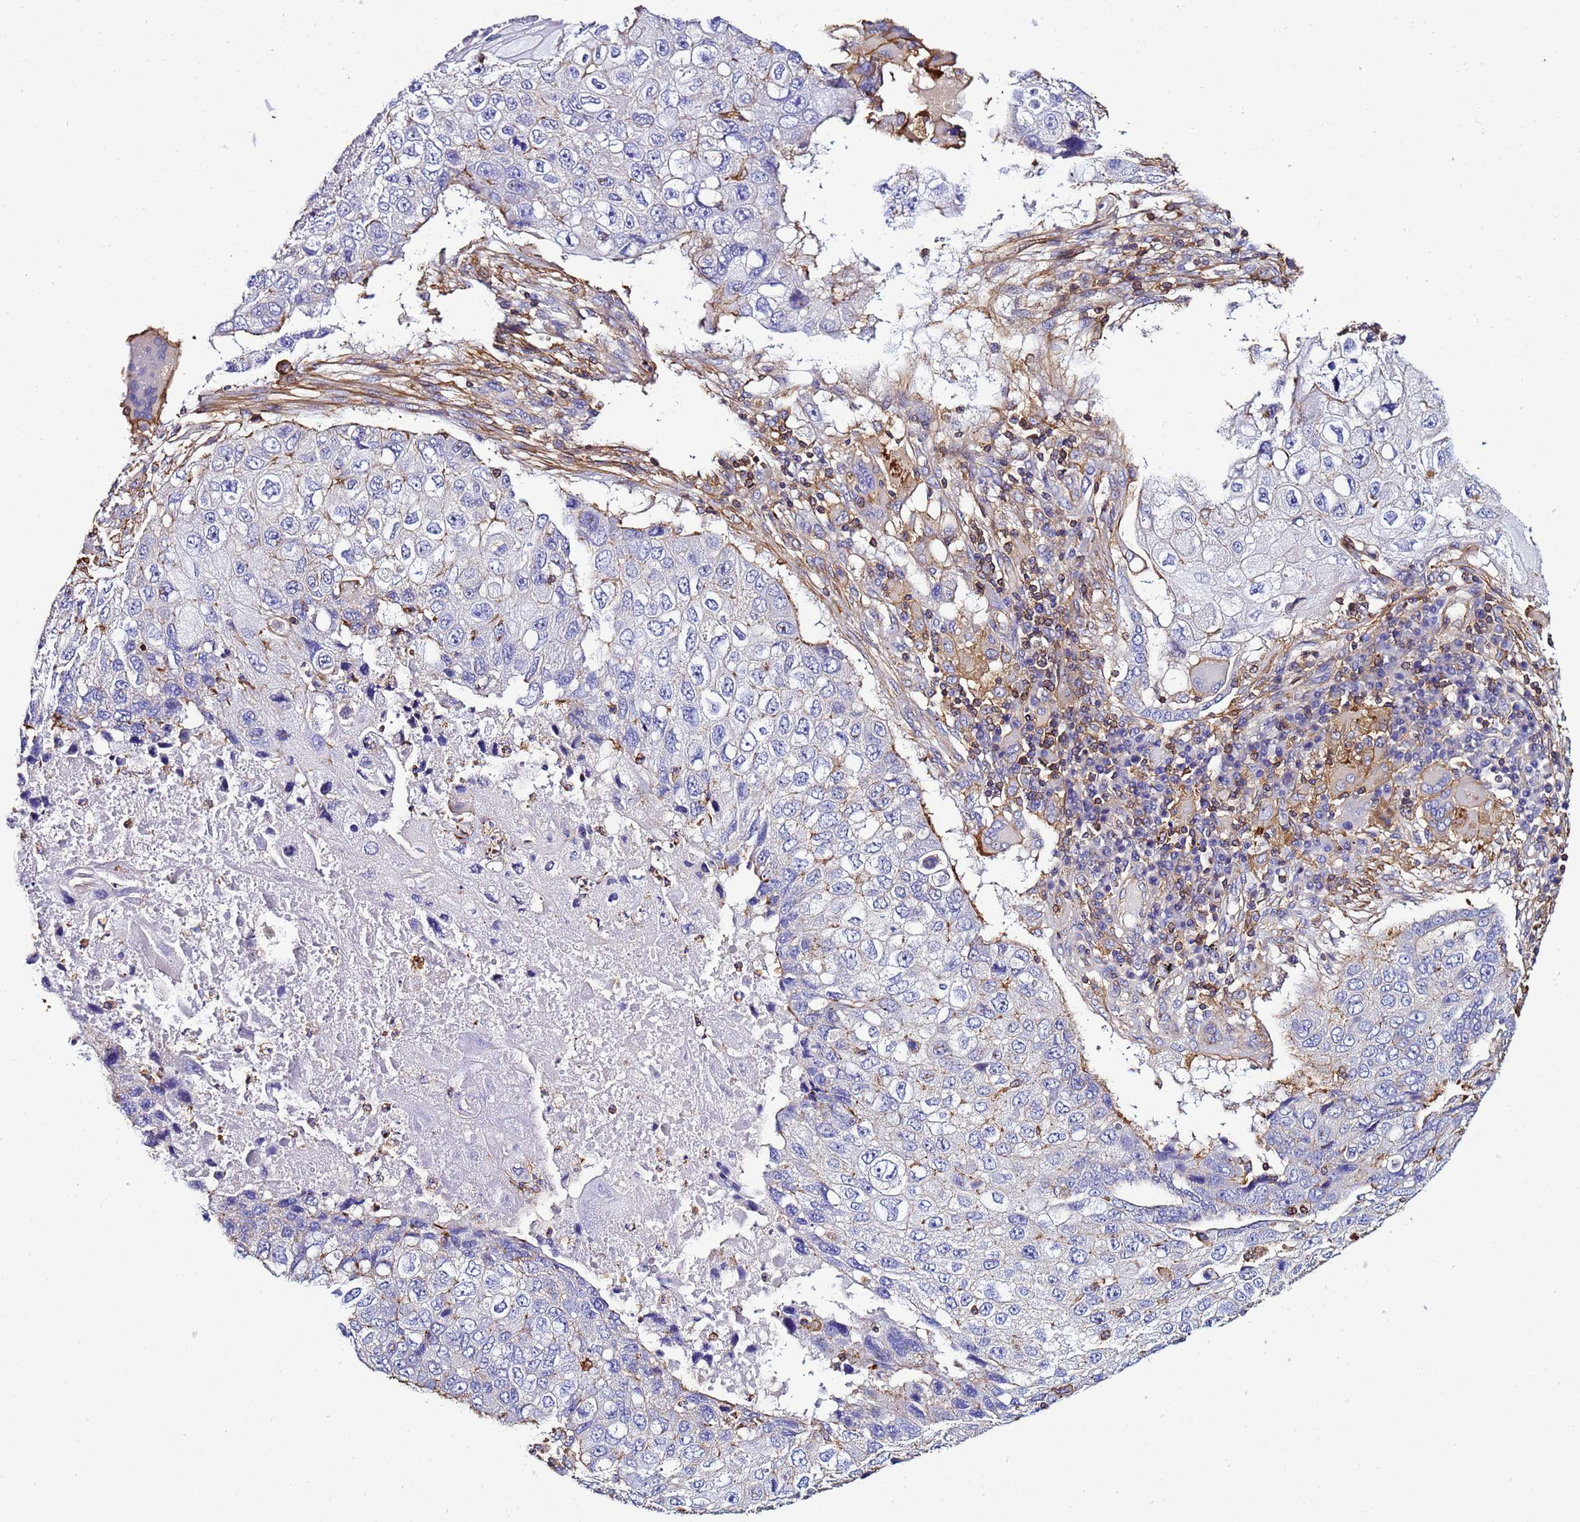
{"staining": {"intensity": "moderate", "quantity": "<25%", "location": "cytoplasmic/membranous"}, "tissue": "lung cancer", "cell_type": "Tumor cells", "image_type": "cancer", "snomed": [{"axis": "morphology", "description": "Squamous cell carcinoma, NOS"}, {"axis": "topography", "description": "Lung"}], "caption": "IHC image of neoplastic tissue: human lung cancer (squamous cell carcinoma) stained using immunohistochemistry (IHC) demonstrates low levels of moderate protein expression localized specifically in the cytoplasmic/membranous of tumor cells, appearing as a cytoplasmic/membranous brown color.", "gene": "ACTB", "patient": {"sex": "male", "age": 61}}